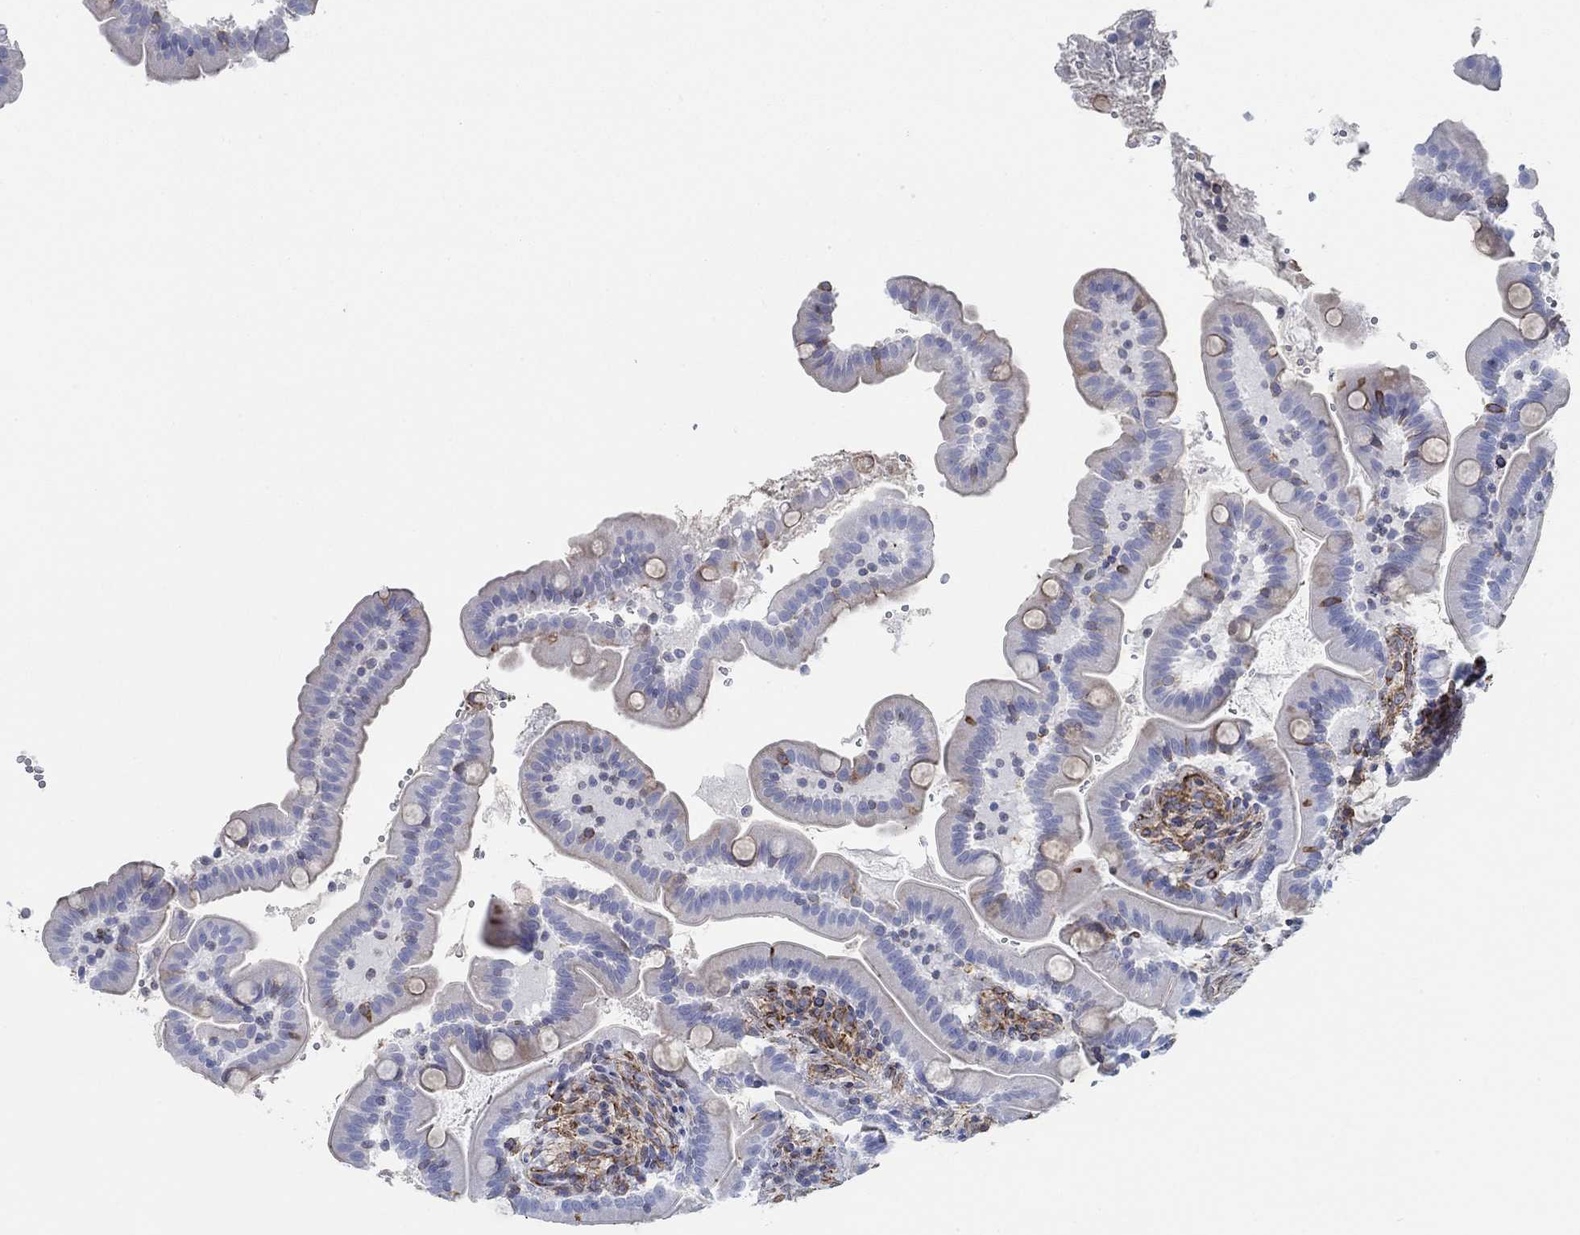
{"staining": {"intensity": "strong", "quantity": "<25%", "location": "cytoplasmic/membranous"}, "tissue": "small intestine", "cell_type": "Glandular cells", "image_type": "normal", "snomed": [{"axis": "morphology", "description": "Normal tissue, NOS"}, {"axis": "topography", "description": "Small intestine"}], "caption": "The histopathology image exhibits immunohistochemical staining of benign small intestine. There is strong cytoplasmic/membranous staining is seen in approximately <25% of glandular cells. The staining is performed using DAB (3,3'-diaminobenzidine) brown chromogen to label protein expression. The nuclei are counter-stained blue using hematoxylin.", "gene": "STC2", "patient": {"sex": "female", "age": 44}}